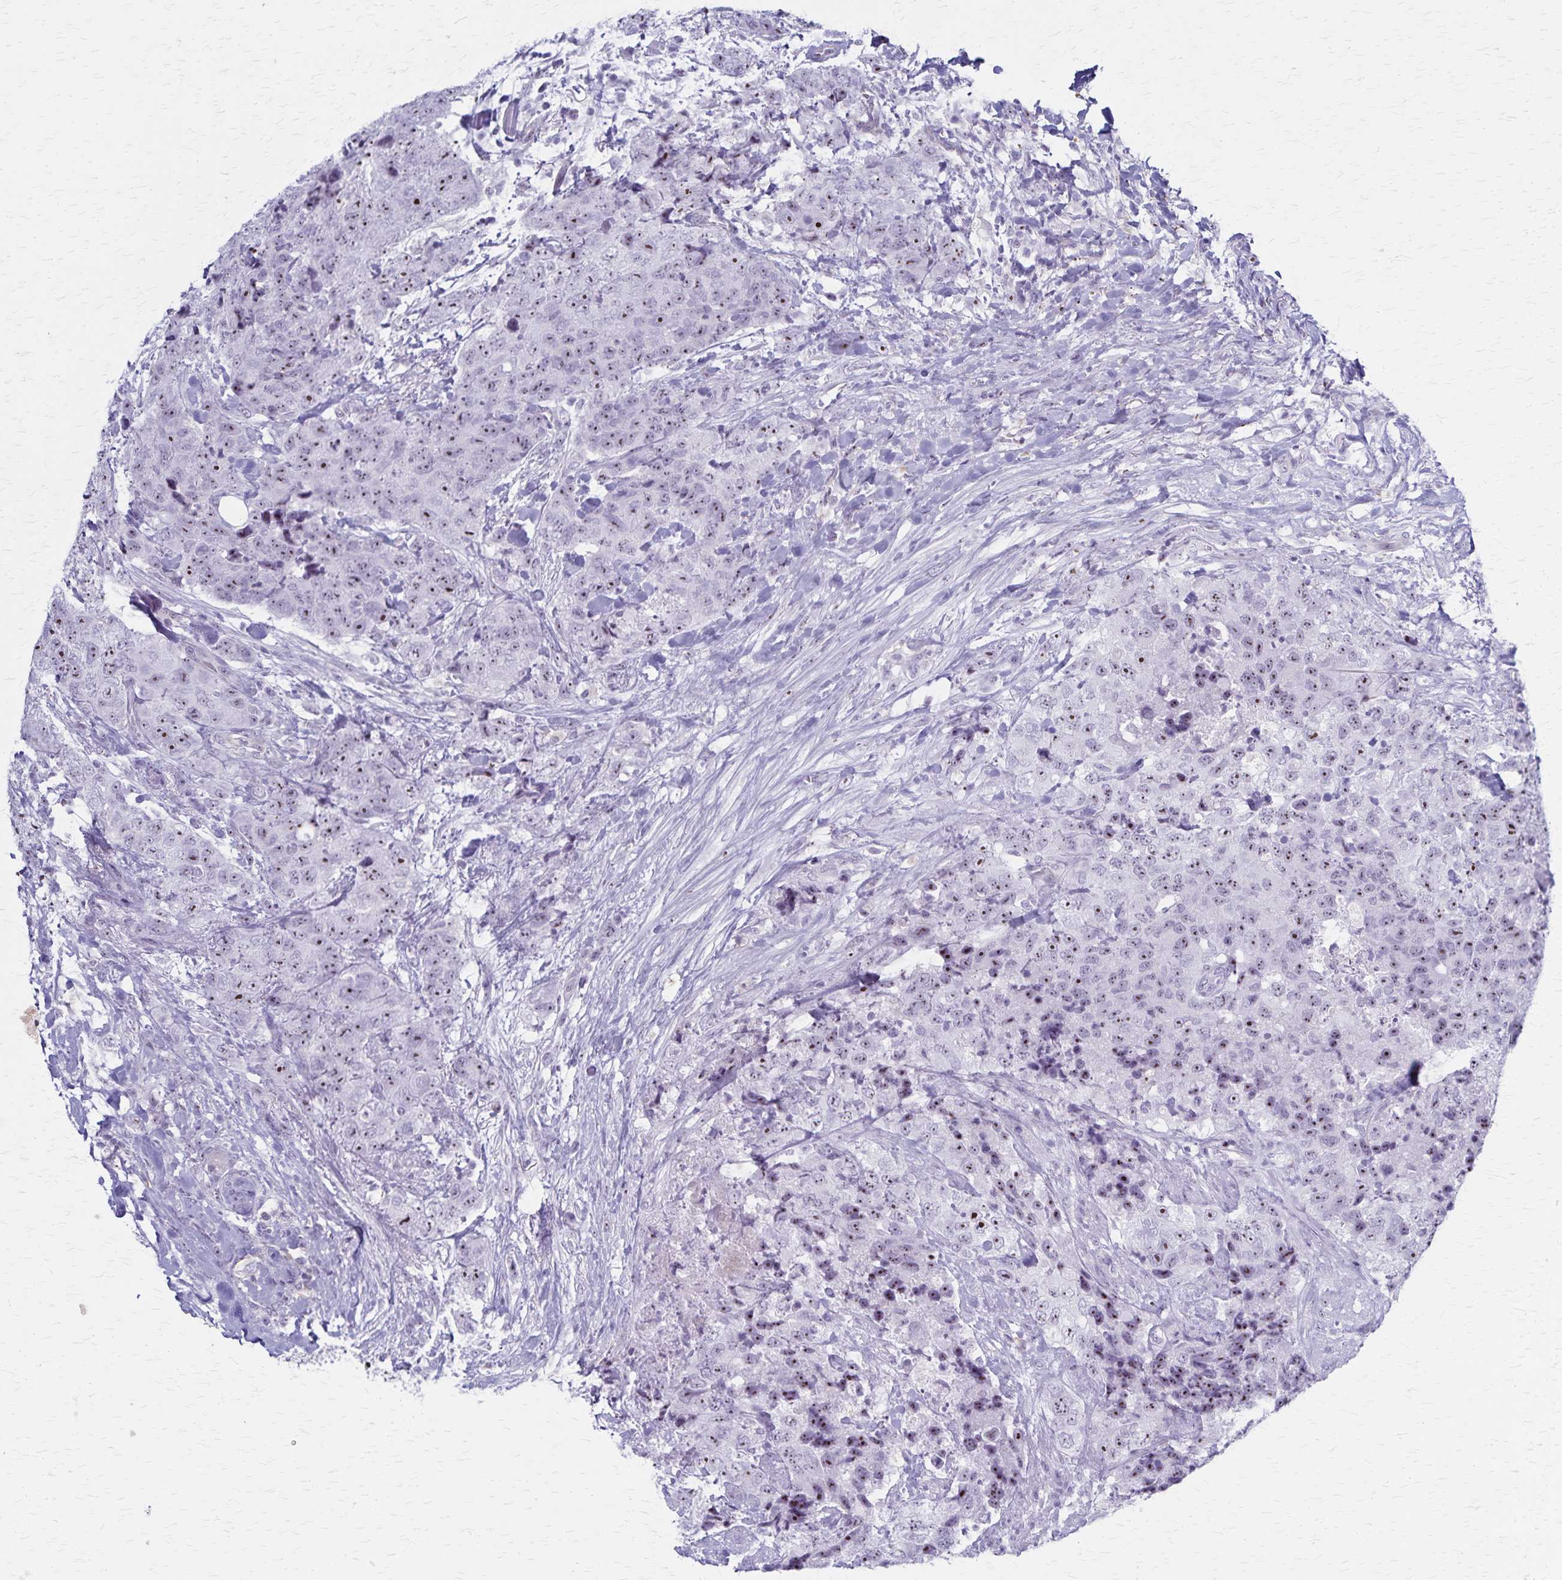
{"staining": {"intensity": "moderate", "quantity": ">75%", "location": "nuclear"}, "tissue": "urothelial cancer", "cell_type": "Tumor cells", "image_type": "cancer", "snomed": [{"axis": "morphology", "description": "Urothelial carcinoma, High grade"}, {"axis": "topography", "description": "Urinary bladder"}], "caption": "Urothelial cancer stained with a protein marker shows moderate staining in tumor cells.", "gene": "DLK2", "patient": {"sex": "female", "age": 78}}